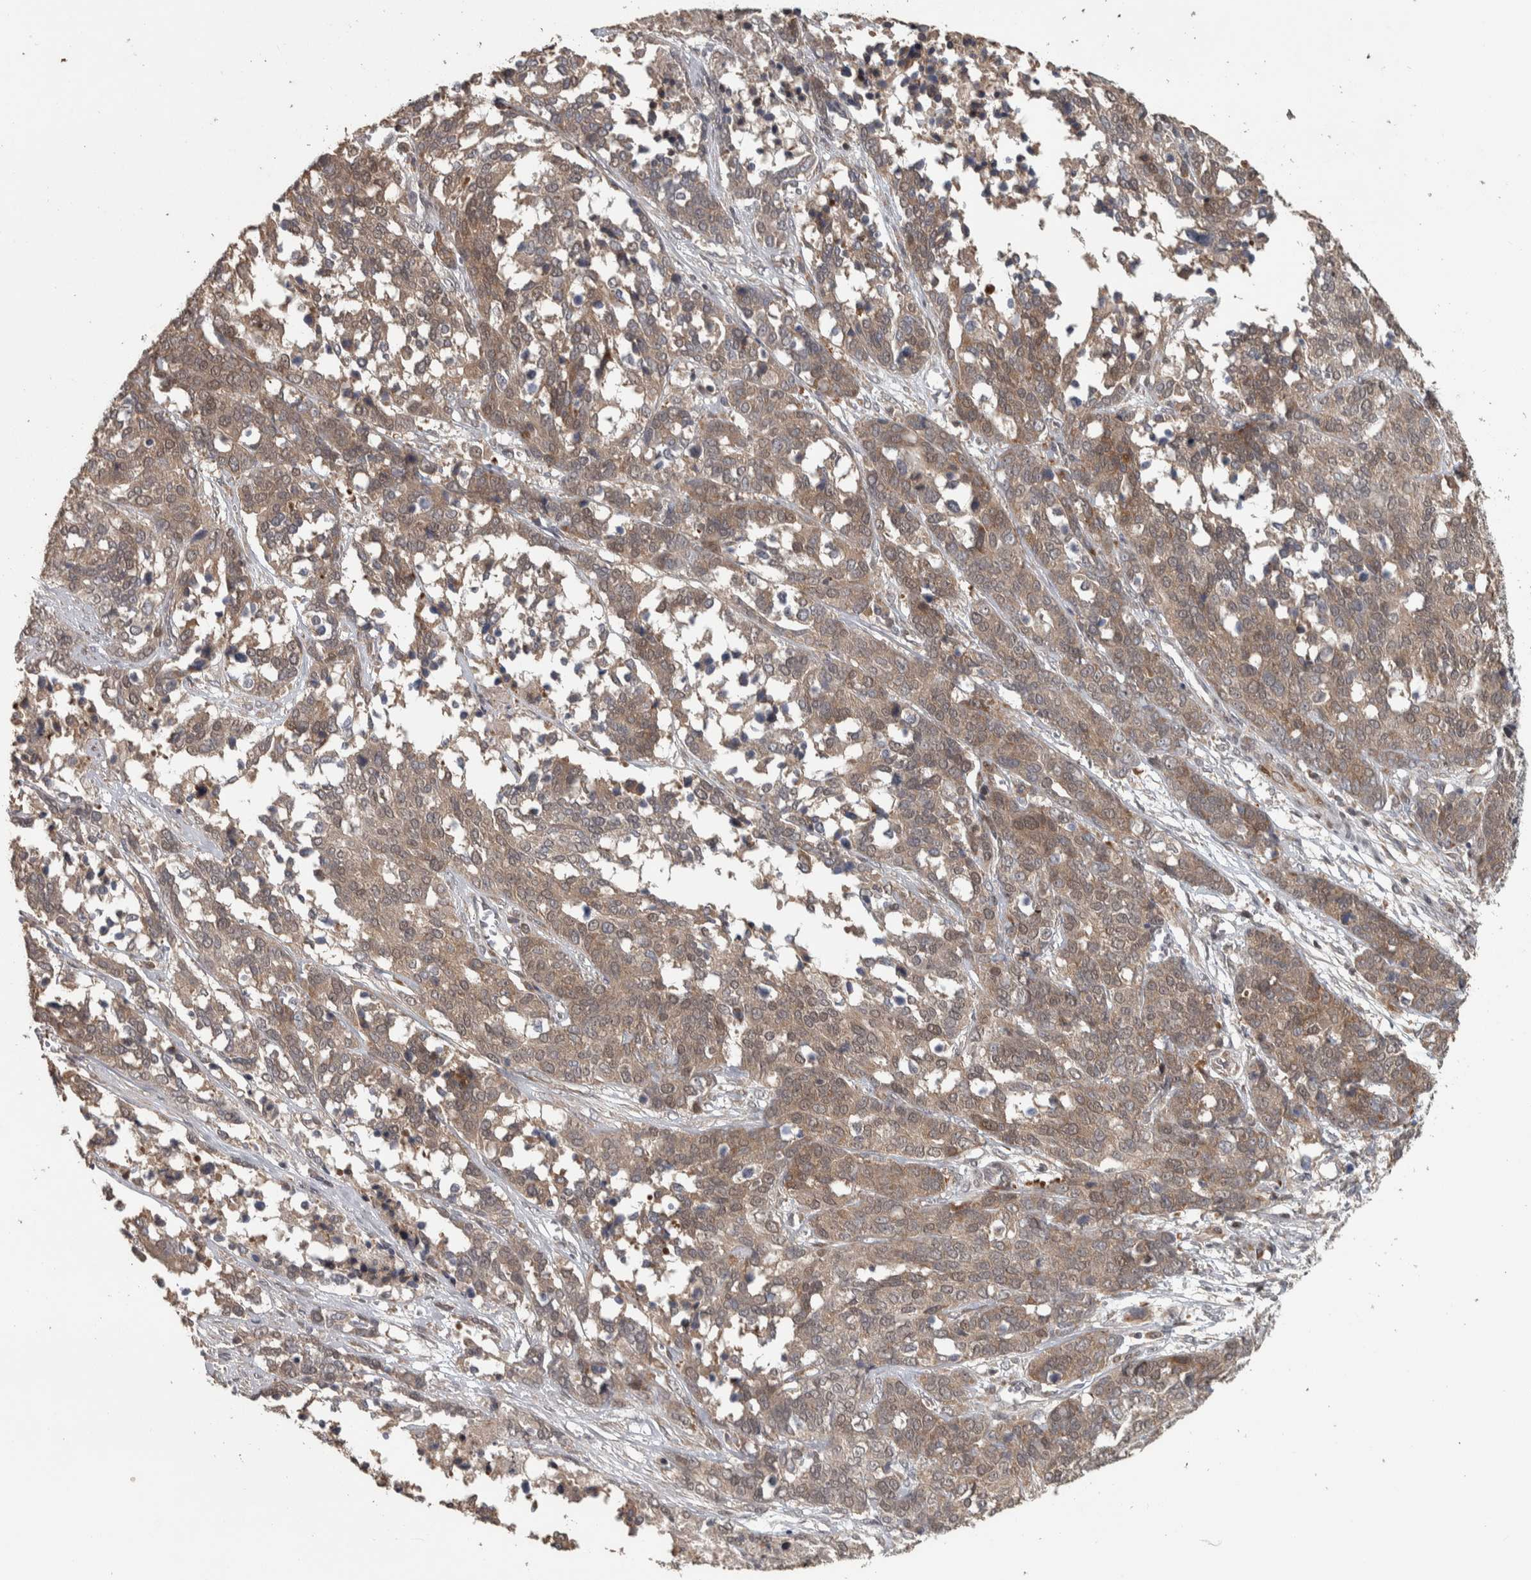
{"staining": {"intensity": "weak", "quantity": ">75%", "location": "cytoplasmic/membranous"}, "tissue": "ovarian cancer", "cell_type": "Tumor cells", "image_type": "cancer", "snomed": [{"axis": "morphology", "description": "Cystadenocarcinoma, serous, NOS"}, {"axis": "topography", "description": "Ovary"}], "caption": "Weak cytoplasmic/membranous positivity is identified in about >75% of tumor cells in ovarian serous cystadenocarcinoma.", "gene": "ERAL1", "patient": {"sex": "female", "age": 44}}